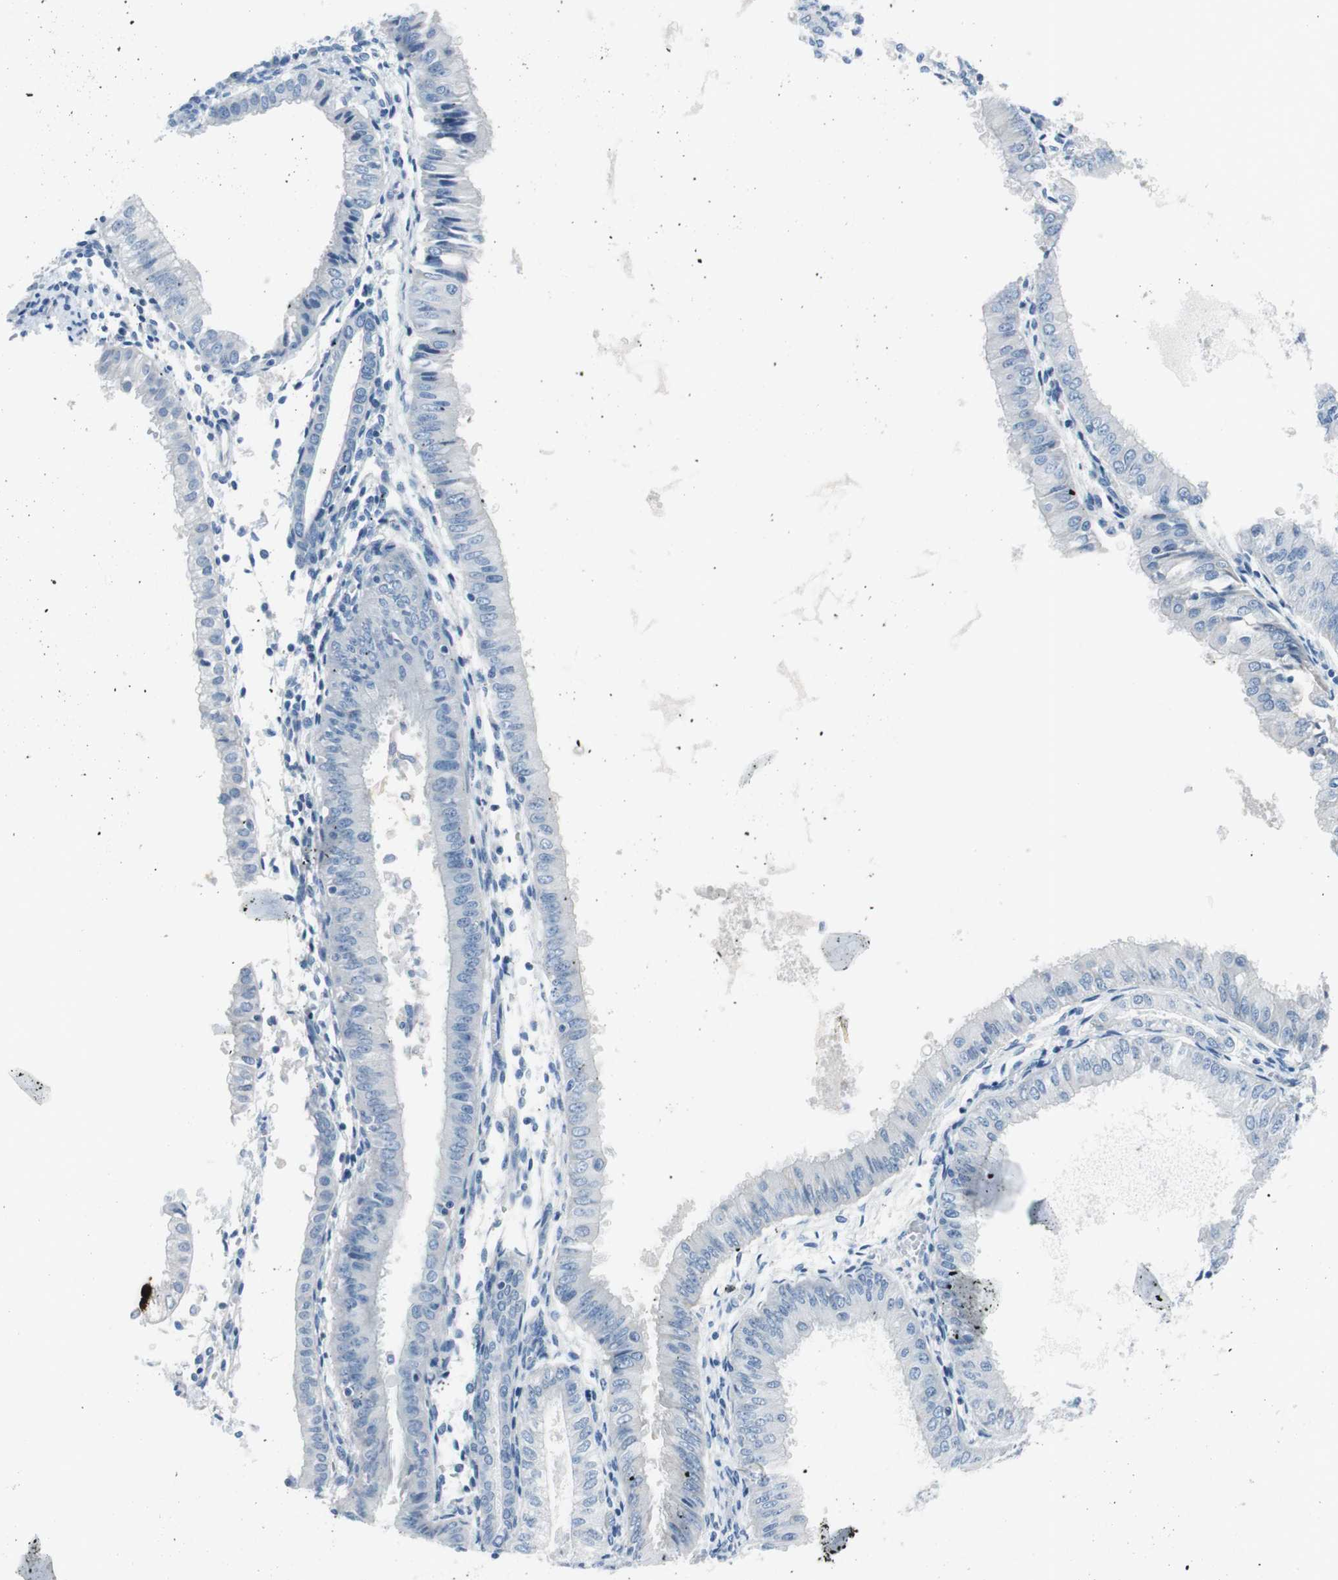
{"staining": {"intensity": "negative", "quantity": "none", "location": "none"}, "tissue": "endometrial cancer", "cell_type": "Tumor cells", "image_type": "cancer", "snomed": [{"axis": "morphology", "description": "Adenocarcinoma, NOS"}, {"axis": "topography", "description": "Endometrium"}], "caption": "Endometrial adenocarcinoma stained for a protein using immunohistochemistry (IHC) exhibits no expression tumor cells.", "gene": "EVA1A", "patient": {"sex": "female", "age": 53}}